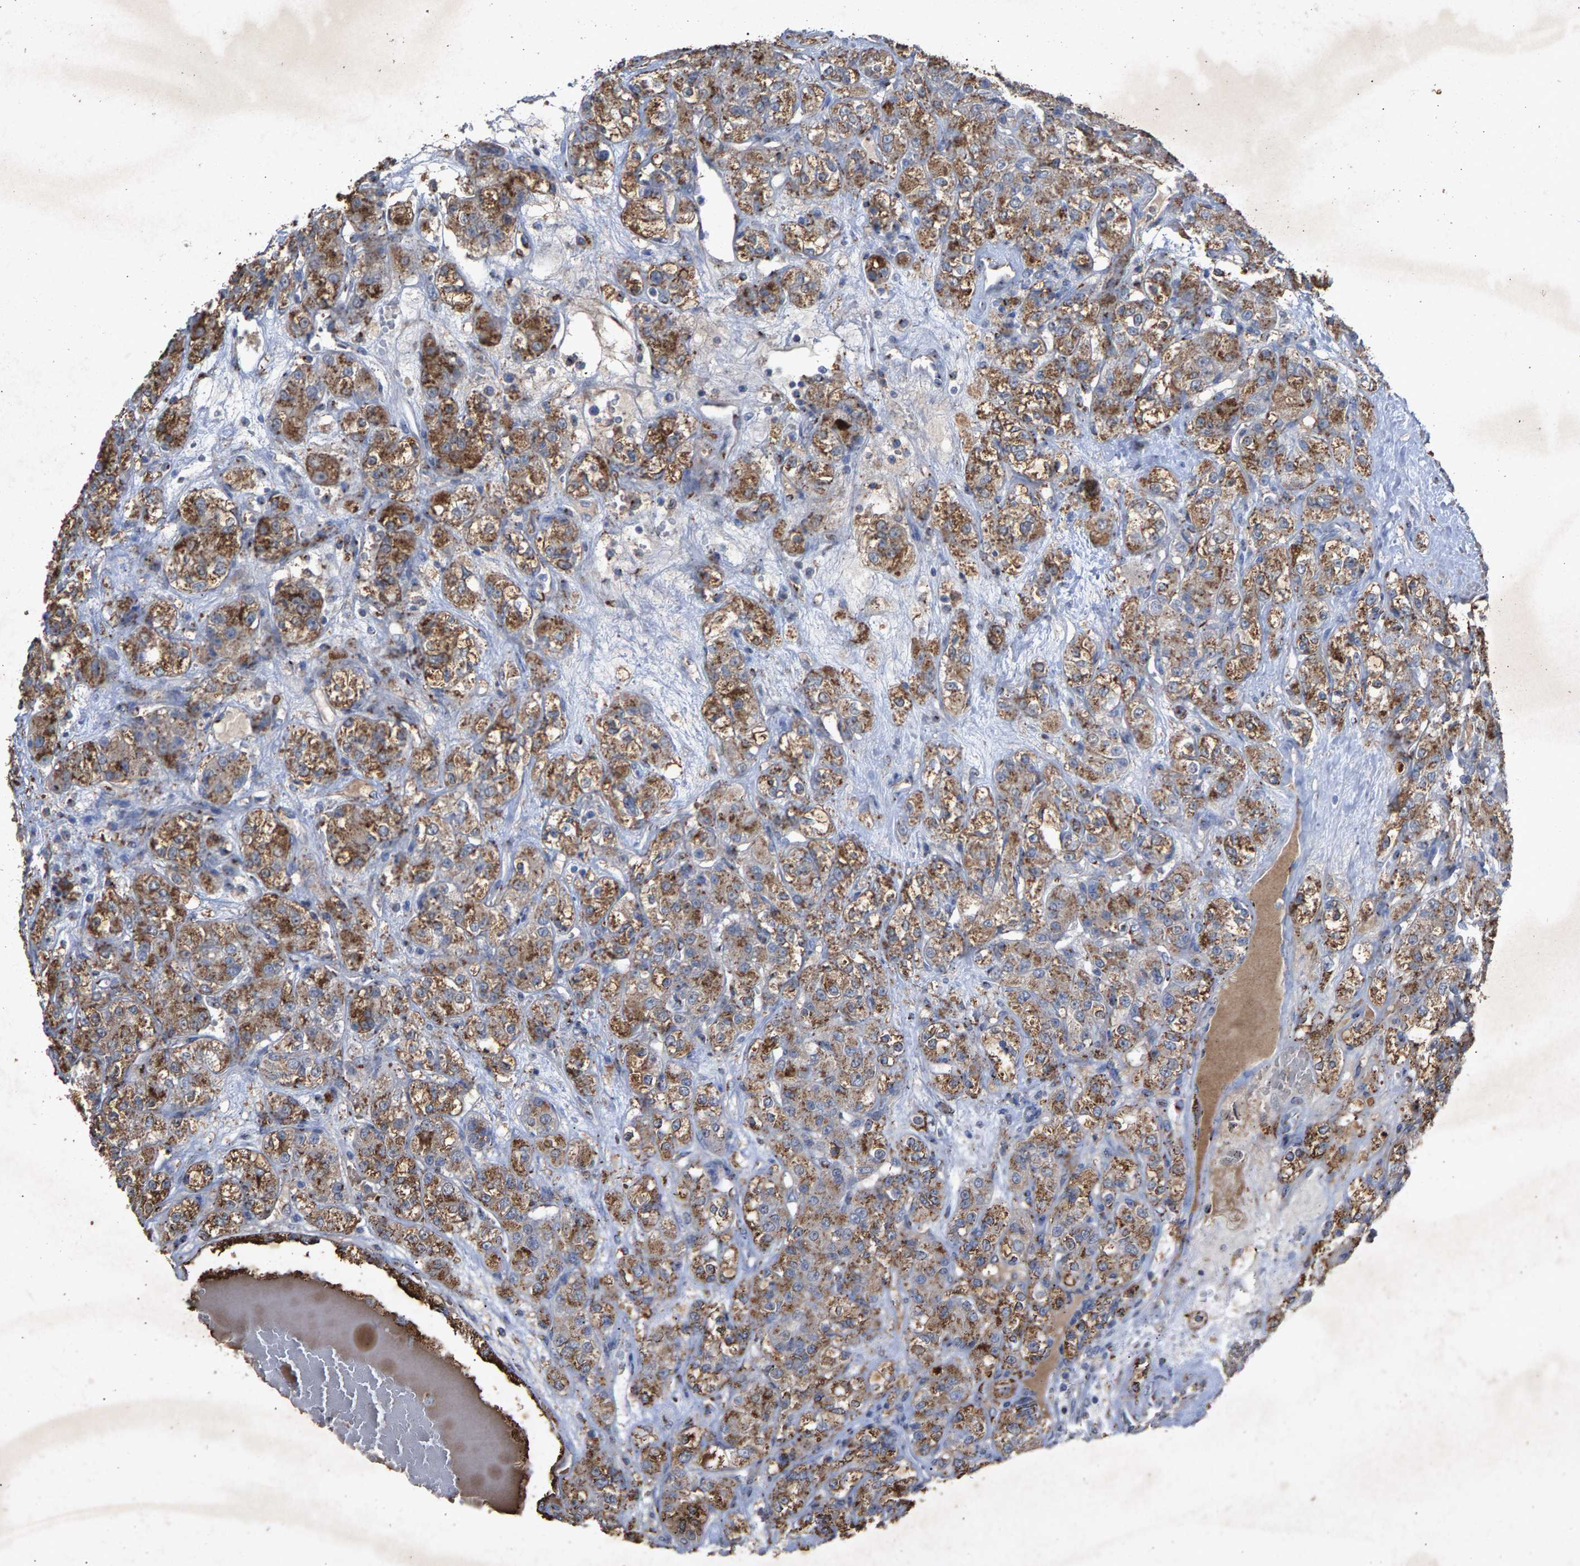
{"staining": {"intensity": "moderate", "quantity": ">75%", "location": "cytoplasmic/membranous"}, "tissue": "renal cancer", "cell_type": "Tumor cells", "image_type": "cancer", "snomed": [{"axis": "morphology", "description": "Normal tissue, NOS"}, {"axis": "morphology", "description": "Adenocarcinoma, NOS"}, {"axis": "topography", "description": "Kidney"}], "caption": "A medium amount of moderate cytoplasmic/membranous positivity is present in approximately >75% of tumor cells in renal adenocarcinoma tissue.", "gene": "MAN2A1", "patient": {"sex": "male", "age": 61}}